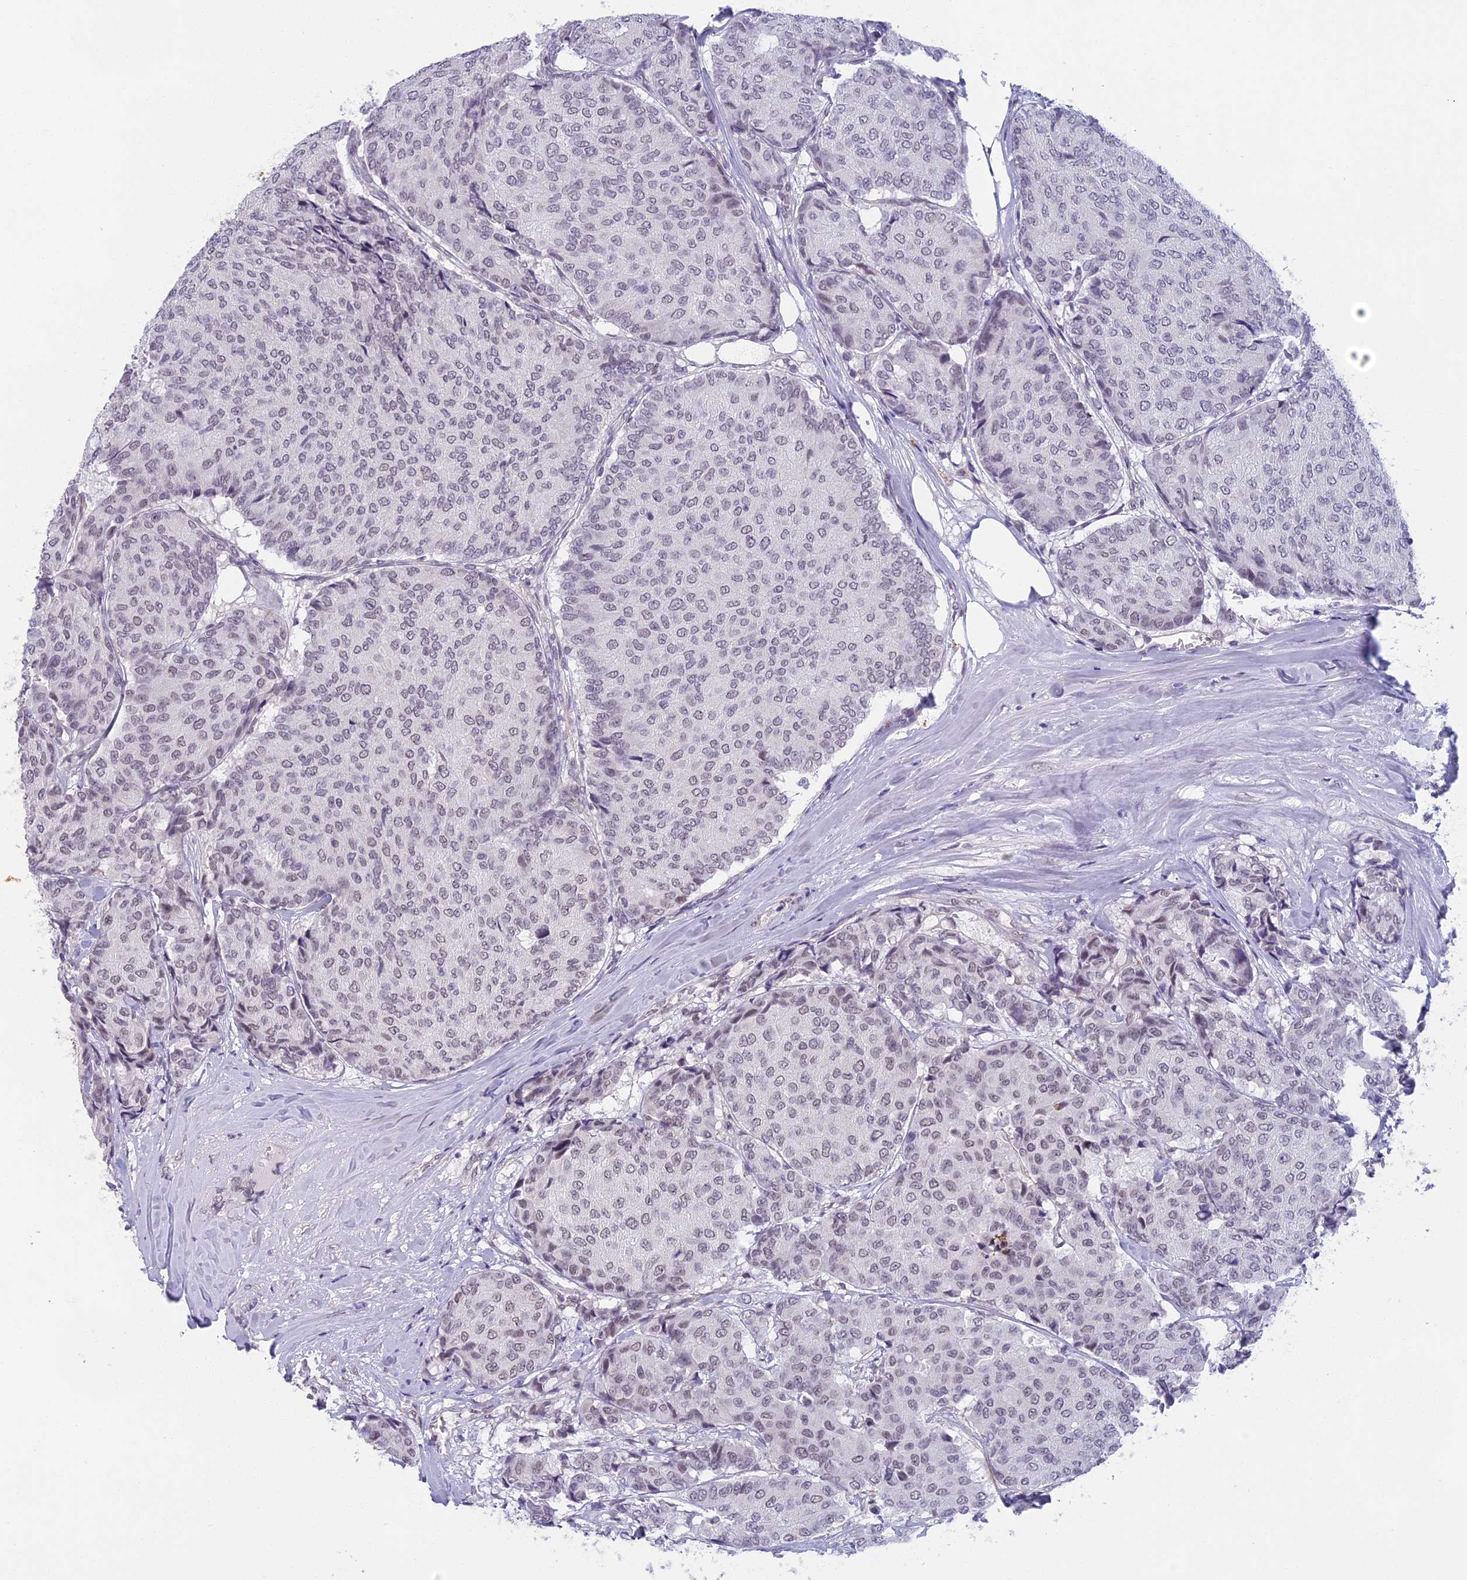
{"staining": {"intensity": "negative", "quantity": "none", "location": "none"}, "tissue": "breast cancer", "cell_type": "Tumor cells", "image_type": "cancer", "snomed": [{"axis": "morphology", "description": "Duct carcinoma"}, {"axis": "topography", "description": "Breast"}], "caption": "This is an immunohistochemistry image of human breast cancer (infiltrating ductal carcinoma). There is no staining in tumor cells.", "gene": "MORF4L1", "patient": {"sex": "female", "age": 75}}